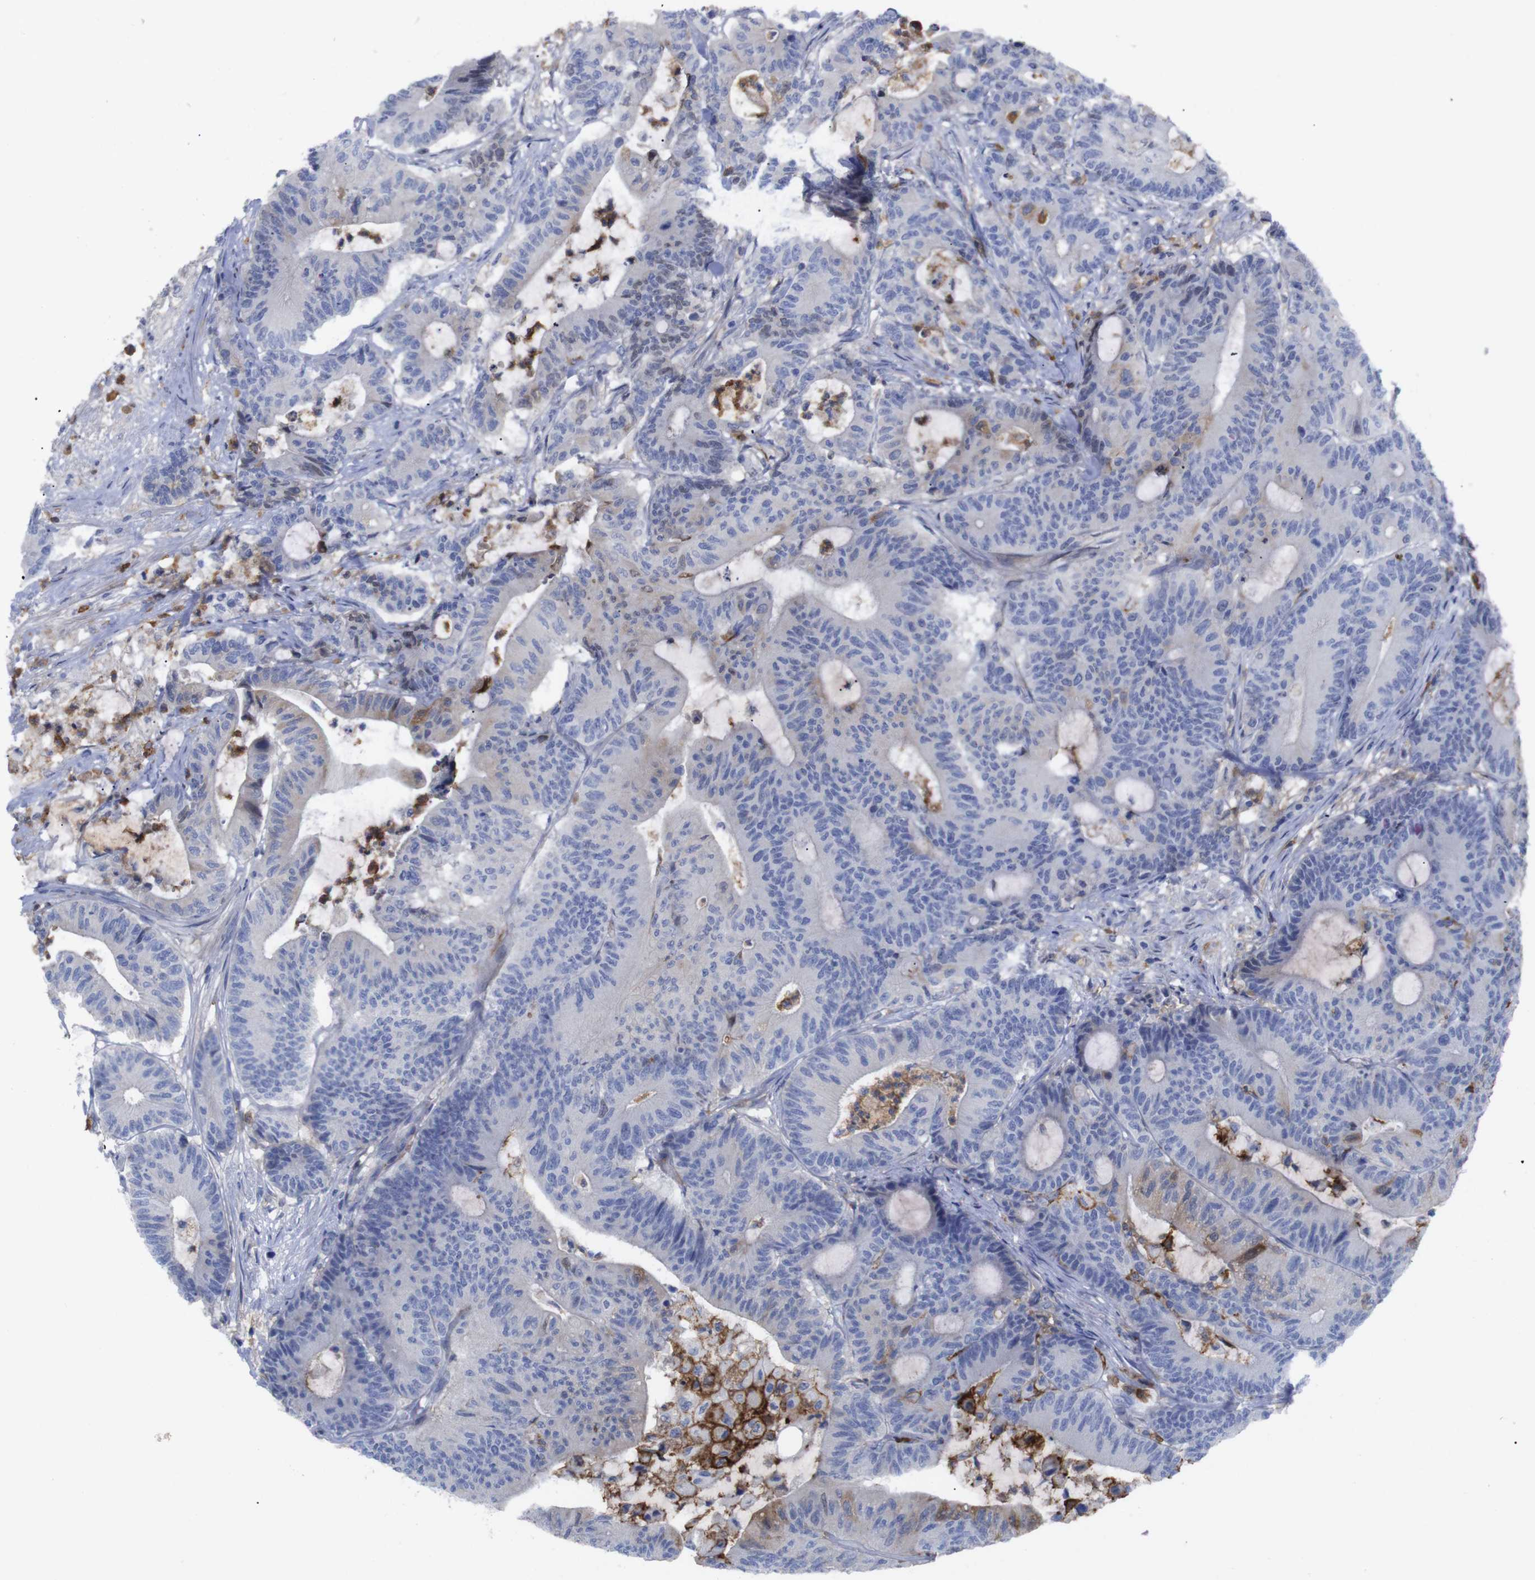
{"staining": {"intensity": "negative", "quantity": "none", "location": "none"}, "tissue": "colorectal cancer", "cell_type": "Tumor cells", "image_type": "cancer", "snomed": [{"axis": "morphology", "description": "Adenocarcinoma, NOS"}, {"axis": "topography", "description": "Colon"}], "caption": "Immunohistochemical staining of colorectal cancer (adenocarcinoma) shows no significant positivity in tumor cells.", "gene": "C5AR1", "patient": {"sex": "female", "age": 84}}